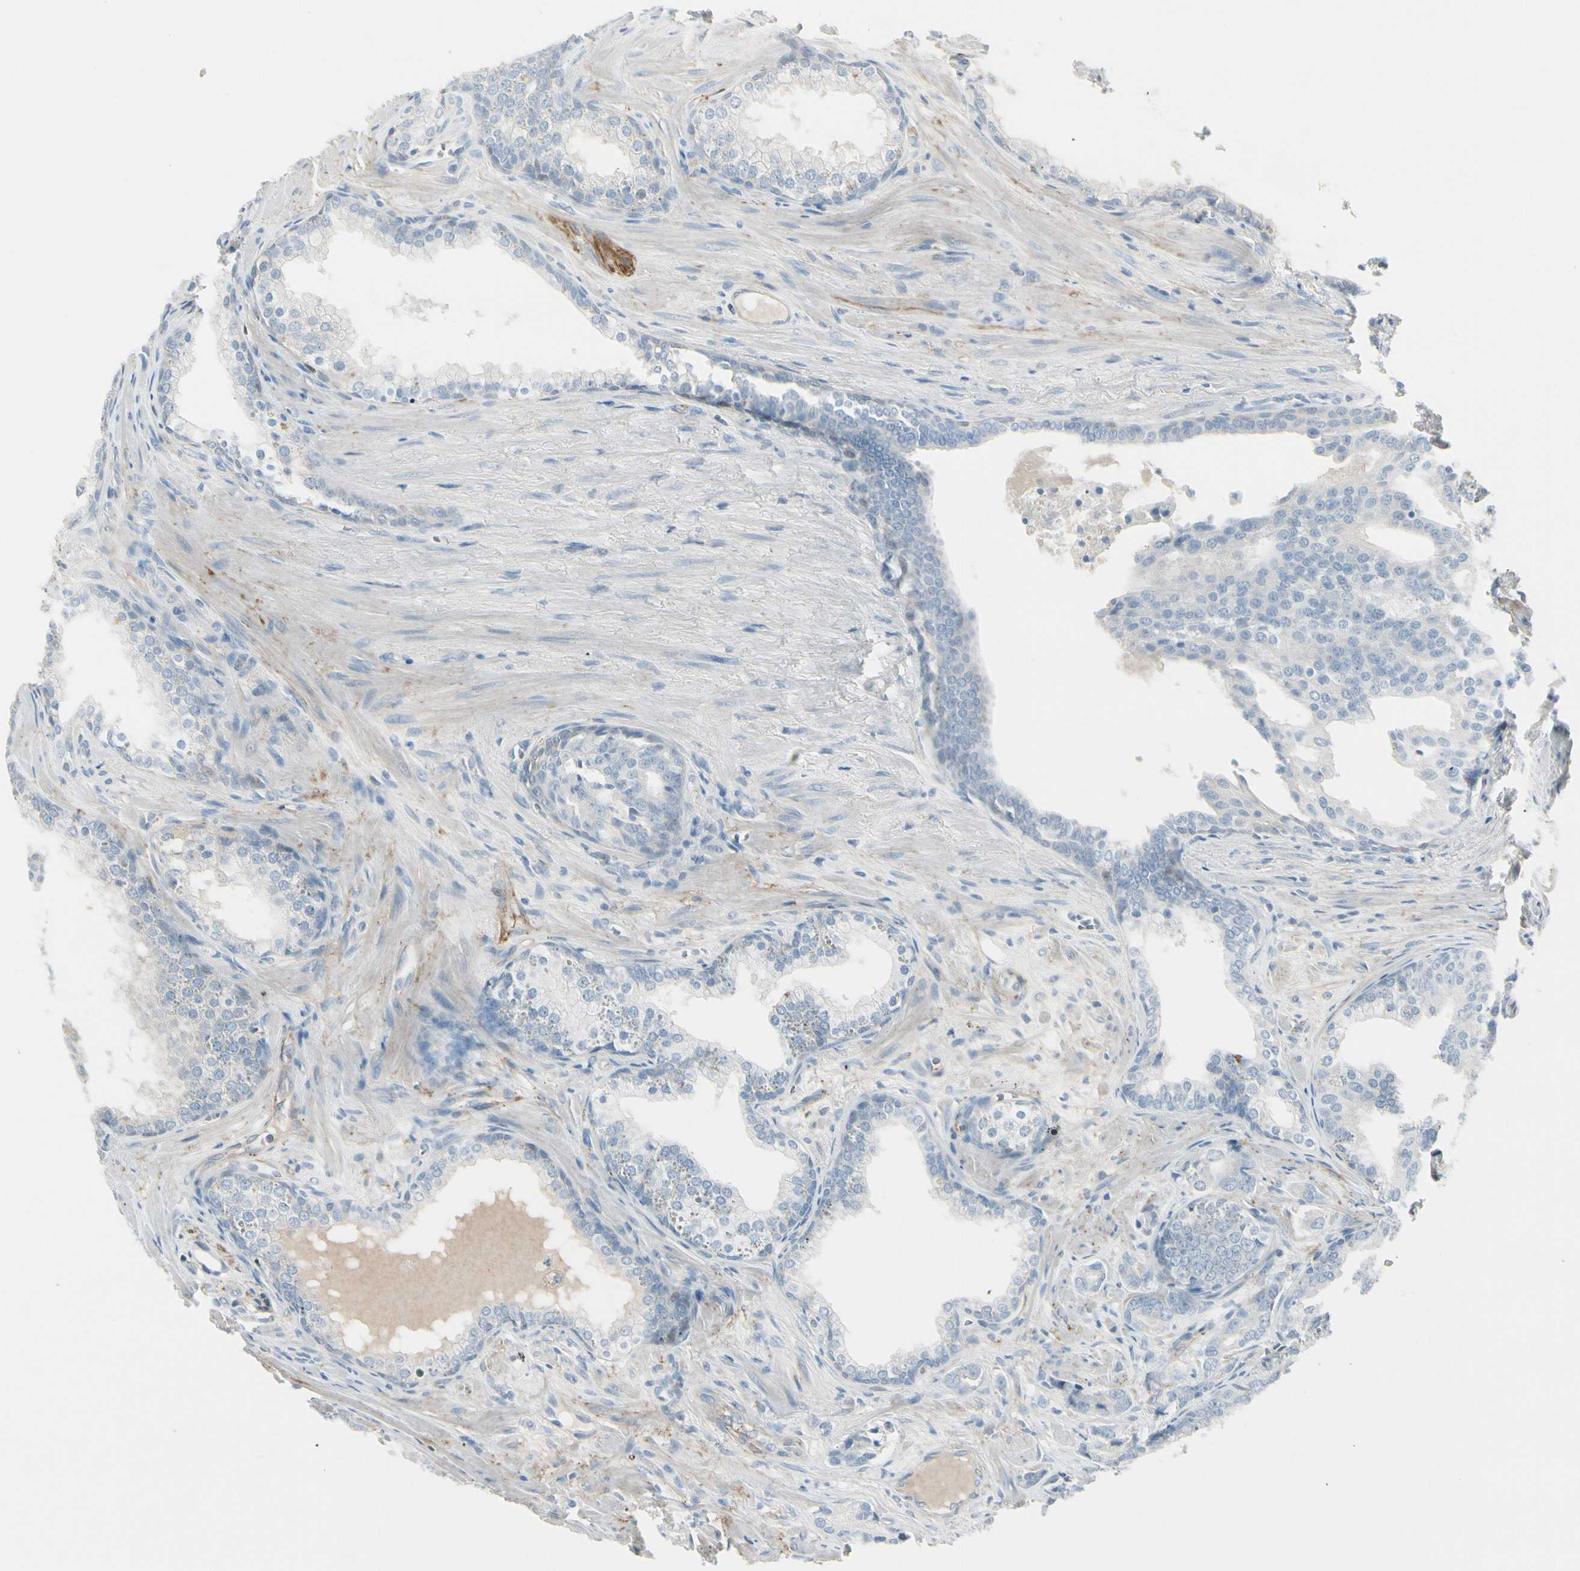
{"staining": {"intensity": "negative", "quantity": "none", "location": "none"}, "tissue": "prostate cancer", "cell_type": "Tumor cells", "image_type": "cancer", "snomed": [{"axis": "morphology", "description": "Adenocarcinoma, Low grade"}, {"axis": "topography", "description": "Prostate"}], "caption": "The immunohistochemistry micrograph has no significant positivity in tumor cells of low-grade adenocarcinoma (prostate) tissue. Nuclei are stained in blue.", "gene": "CACNA2D1", "patient": {"sex": "male", "age": 58}}